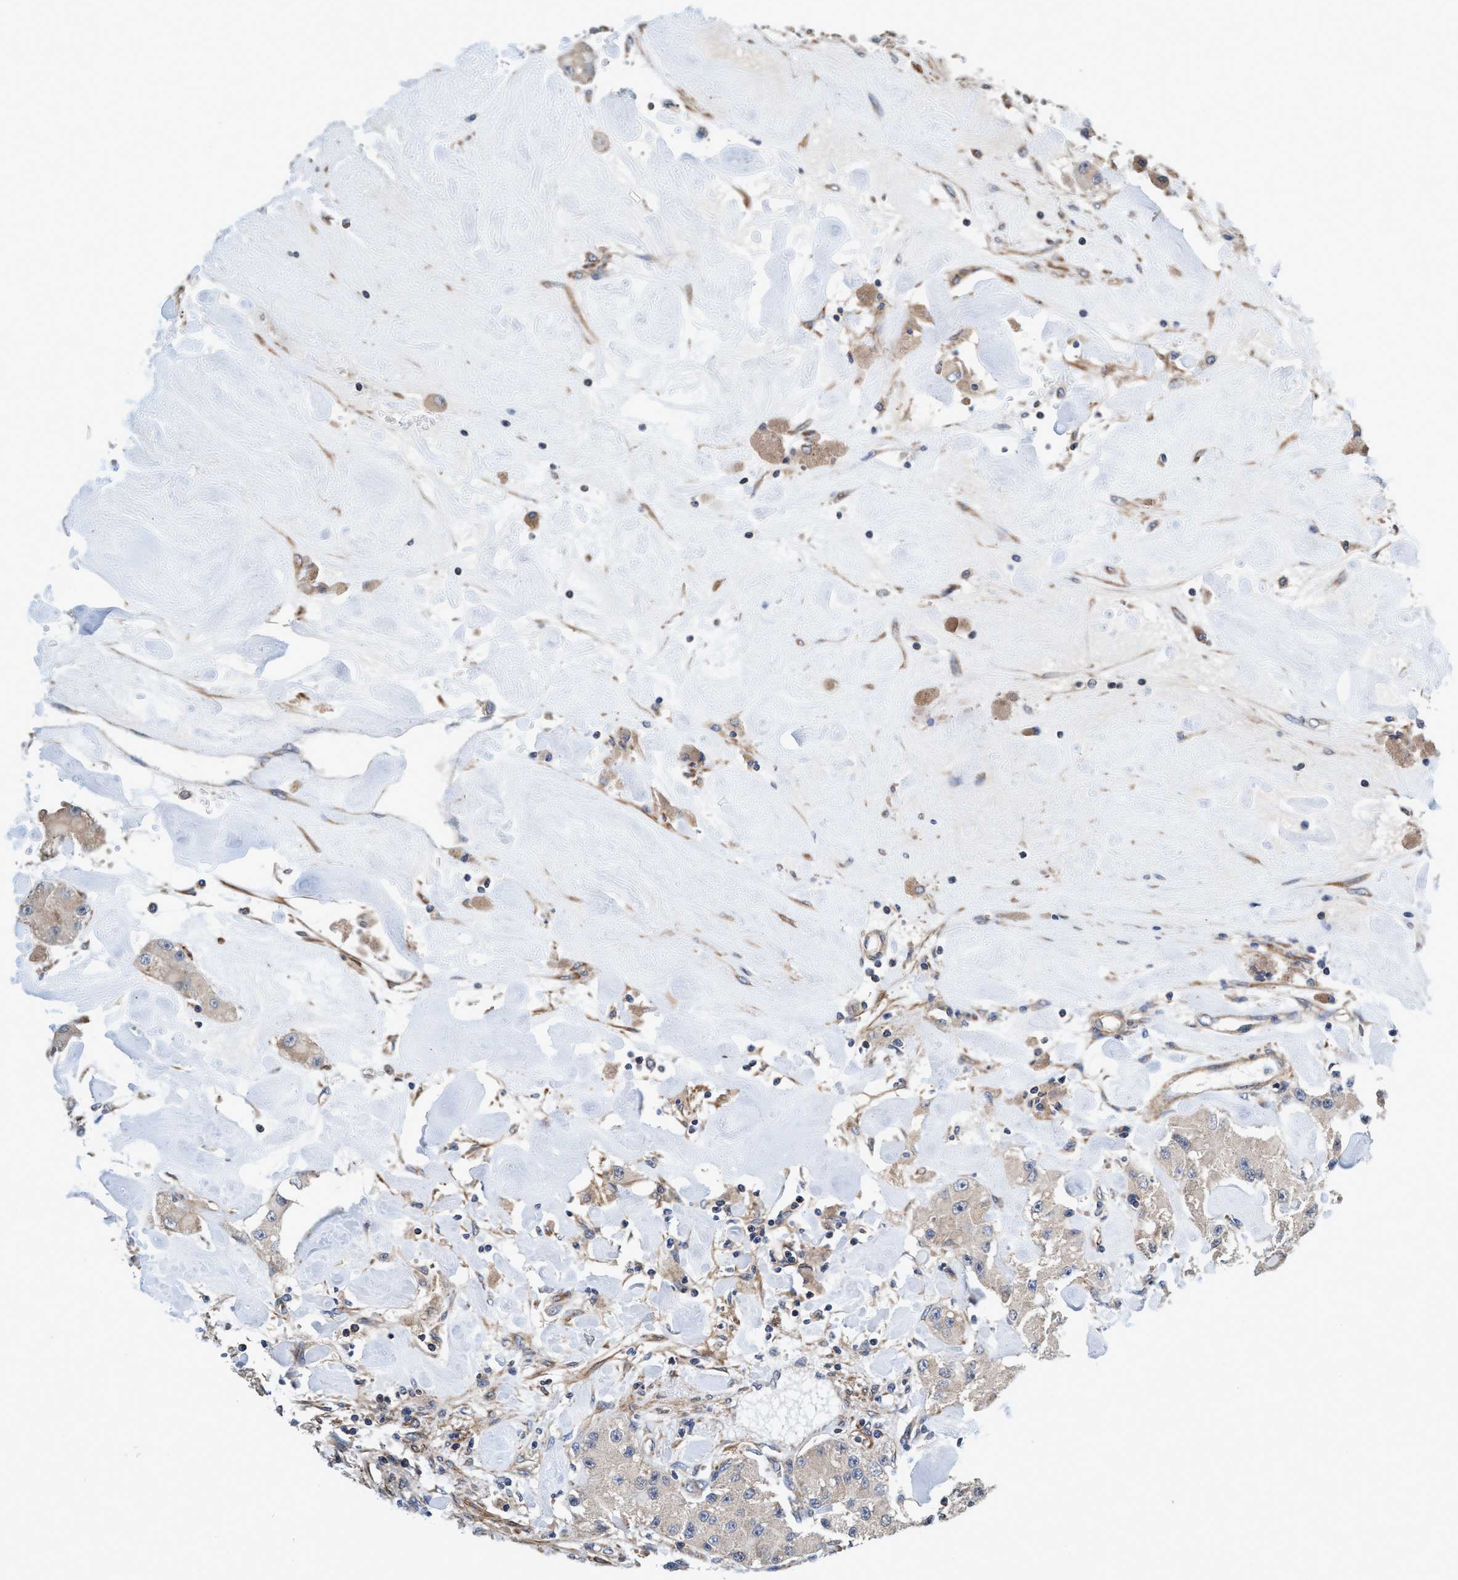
{"staining": {"intensity": "weak", "quantity": "<25%", "location": "cytoplasmic/membranous"}, "tissue": "carcinoid", "cell_type": "Tumor cells", "image_type": "cancer", "snomed": [{"axis": "morphology", "description": "Carcinoid, malignant, NOS"}, {"axis": "topography", "description": "Pancreas"}], "caption": "This is a micrograph of IHC staining of carcinoid (malignant), which shows no expression in tumor cells. Brightfield microscopy of IHC stained with DAB (brown) and hematoxylin (blue), captured at high magnification.", "gene": "CALCOCO2", "patient": {"sex": "male", "age": 41}}